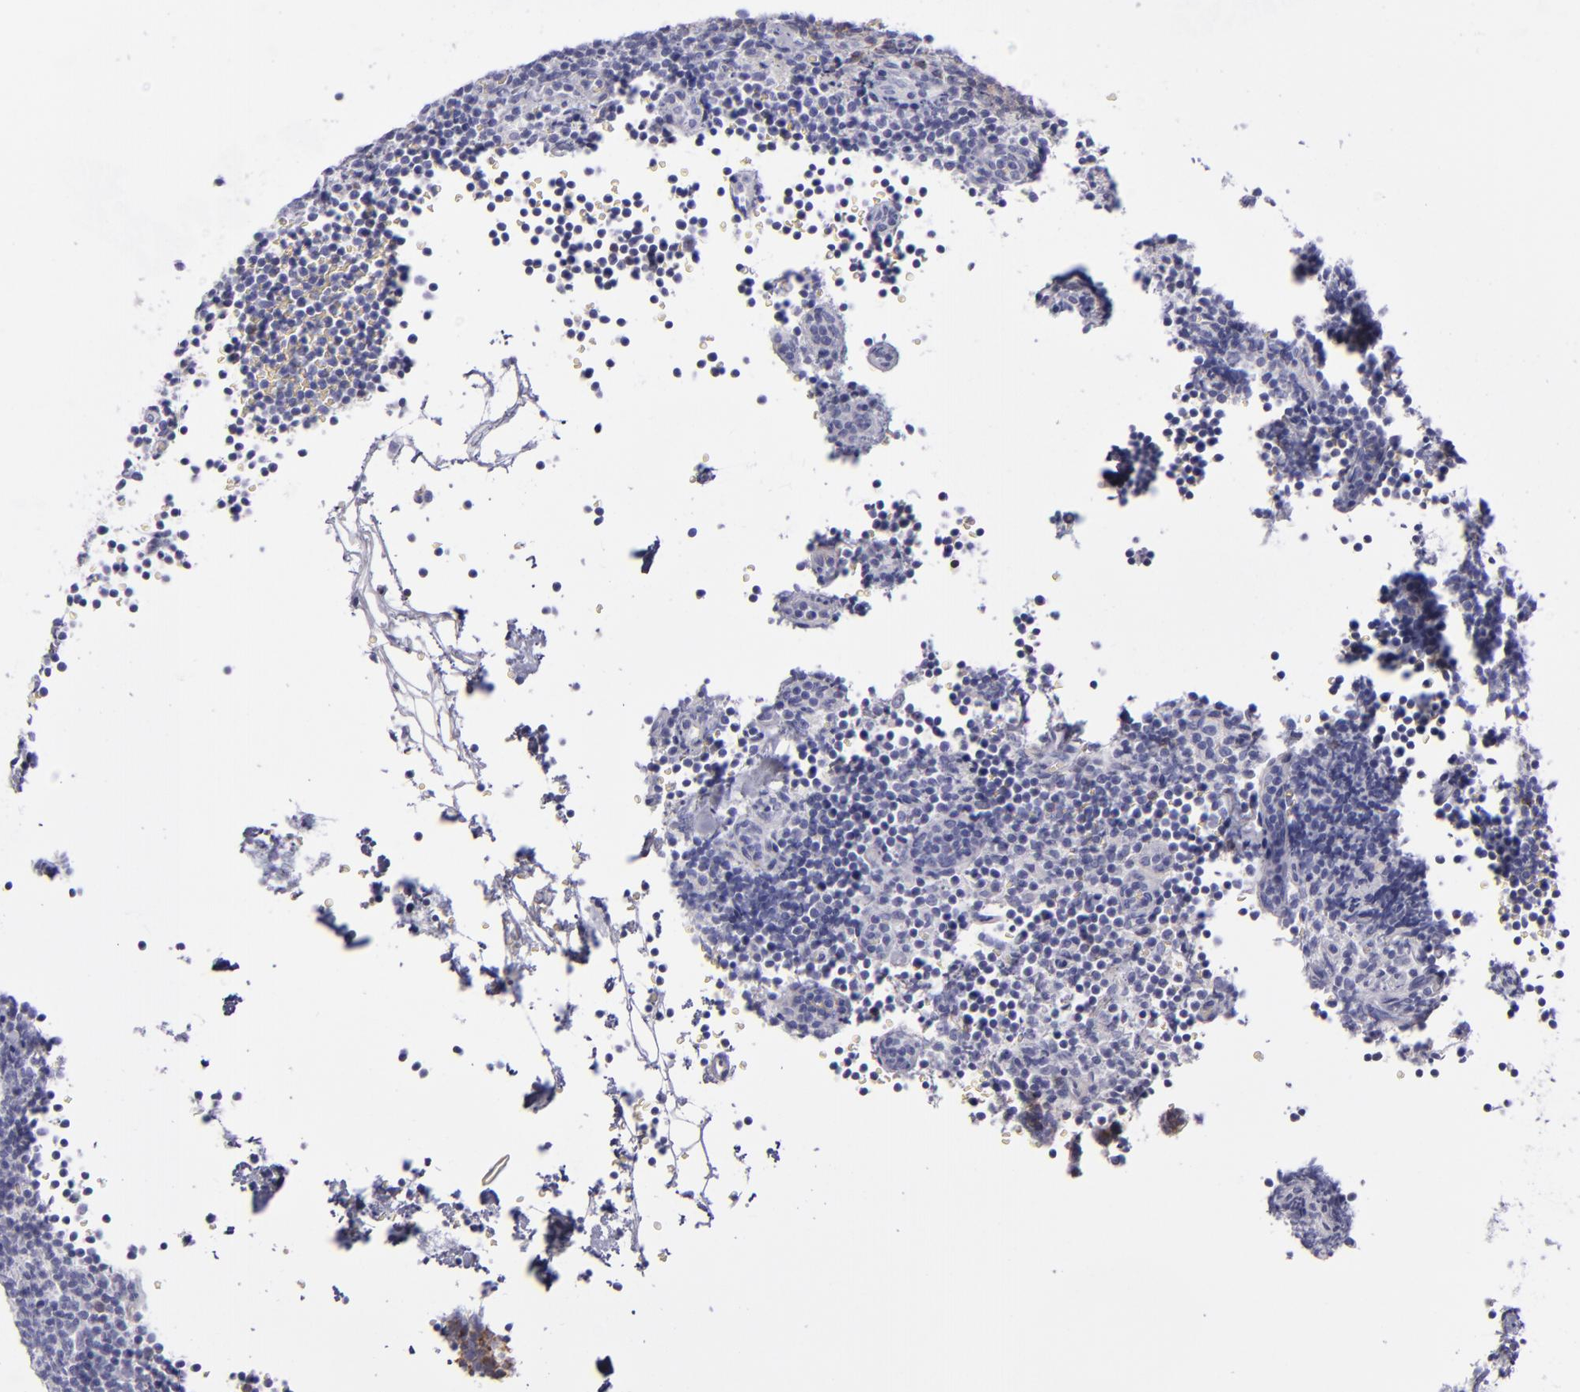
{"staining": {"intensity": "negative", "quantity": "none", "location": "none"}, "tissue": "lymphoma", "cell_type": "Tumor cells", "image_type": "cancer", "snomed": [{"axis": "morphology", "description": "Malignant lymphoma, non-Hodgkin's type, High grade"}, {"axis": "topography", "description": "Lymph node"}], "caption": "DAB immunohistochemical staining of human lymphoma displays no significant staining in tumor cells.", "gene": "CD22", "patient": {"sex": "female", "age": 58}}